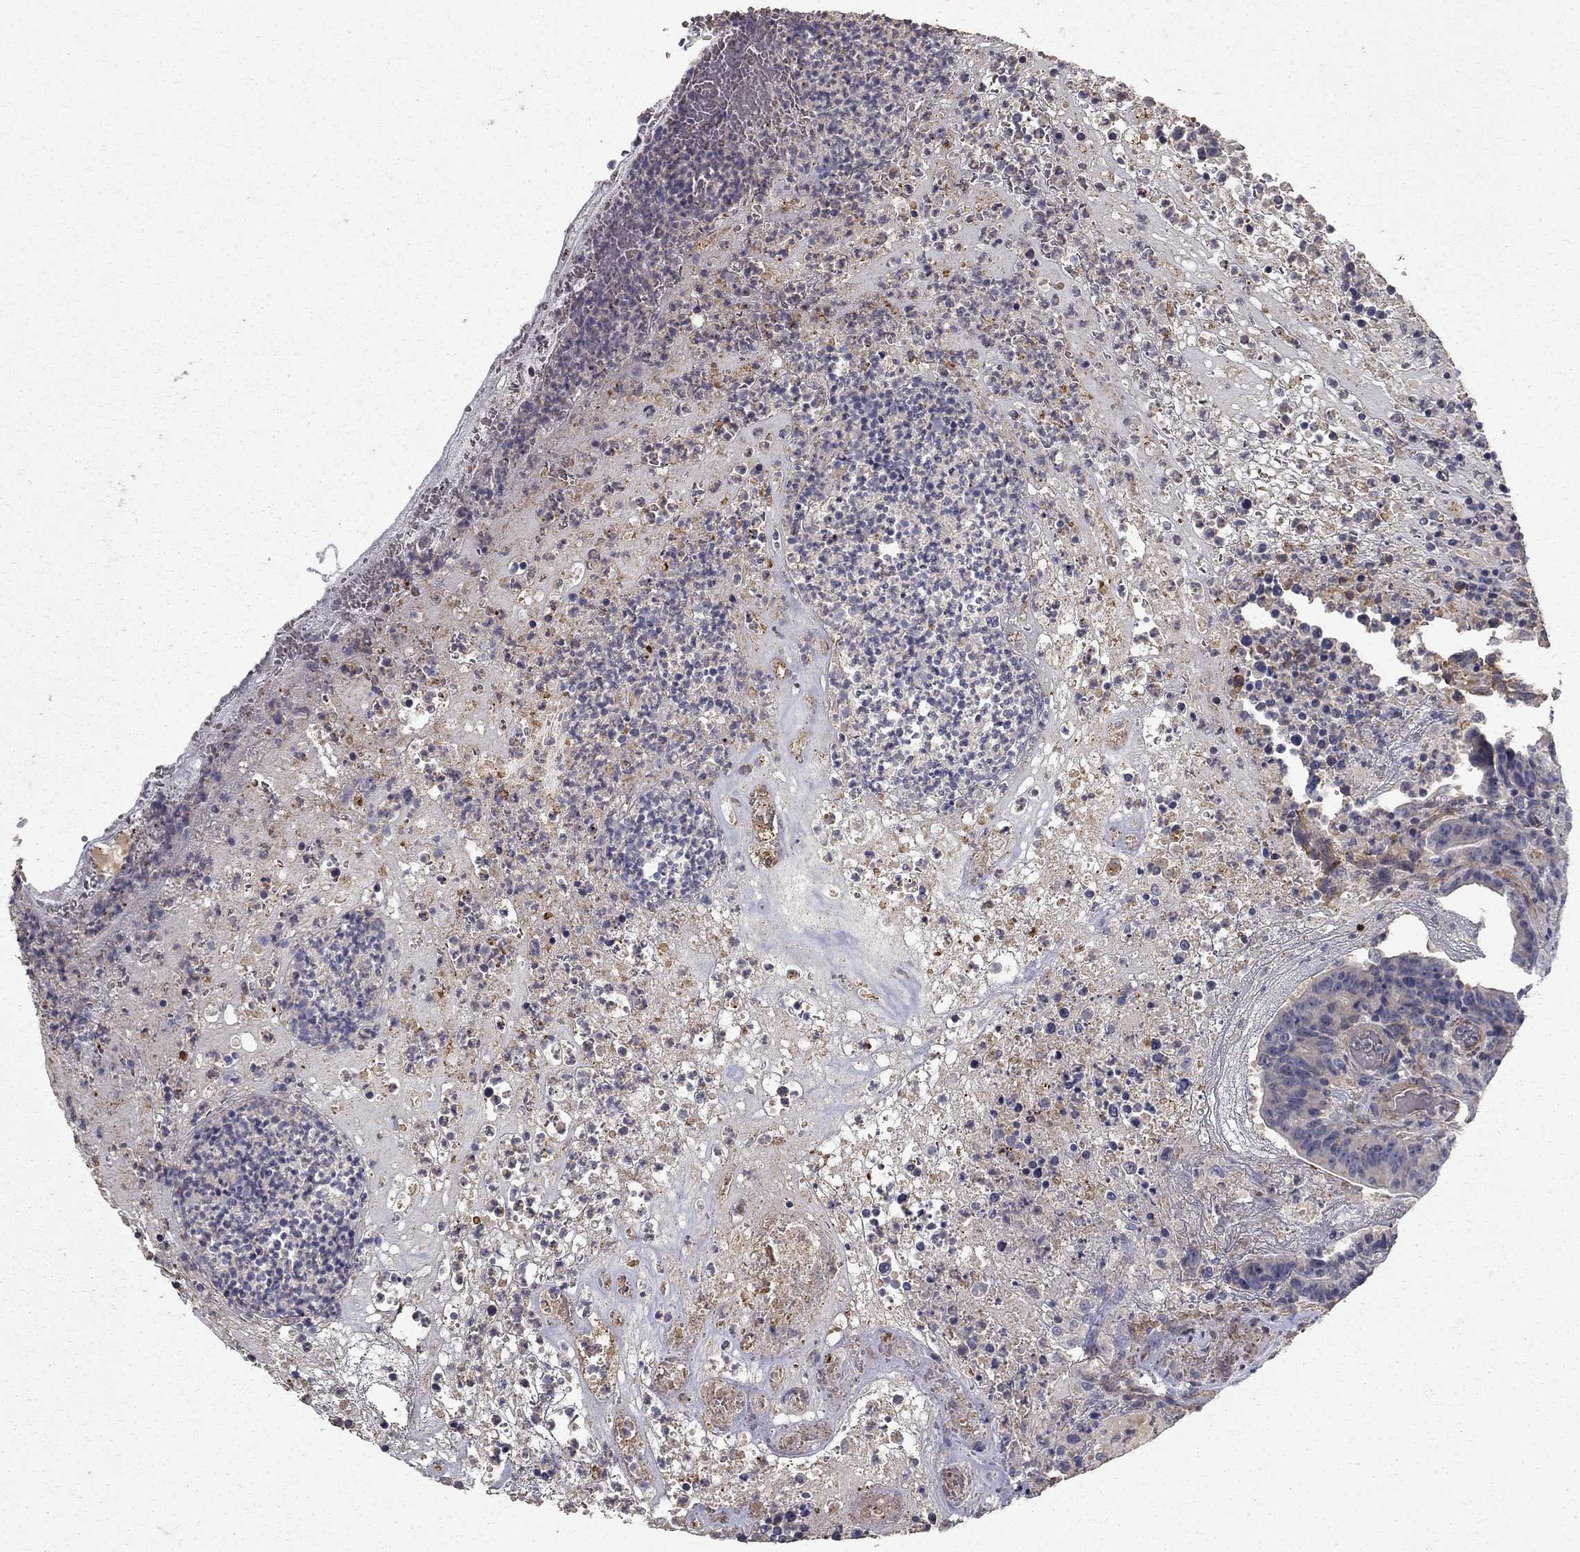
{"staining": {"intensity": "negative", "quantity": "none", "location": "none"}, "tissue": "colorectal cancer", "cell_type": "Tumor cells", "image_type": "cancer", "snomed": [{"axis": "morphology", "description": "Adenocarcinoma, NOS"}, {"axis": "topography", "description": "Colon"}], "caption": "An image of colorectal cancer (adenocarcinoma) stained for a protein exhibits no brown staining in tumor cells.", "gene": "MPP2", "patient": {"sex": "female", "age": 75}}